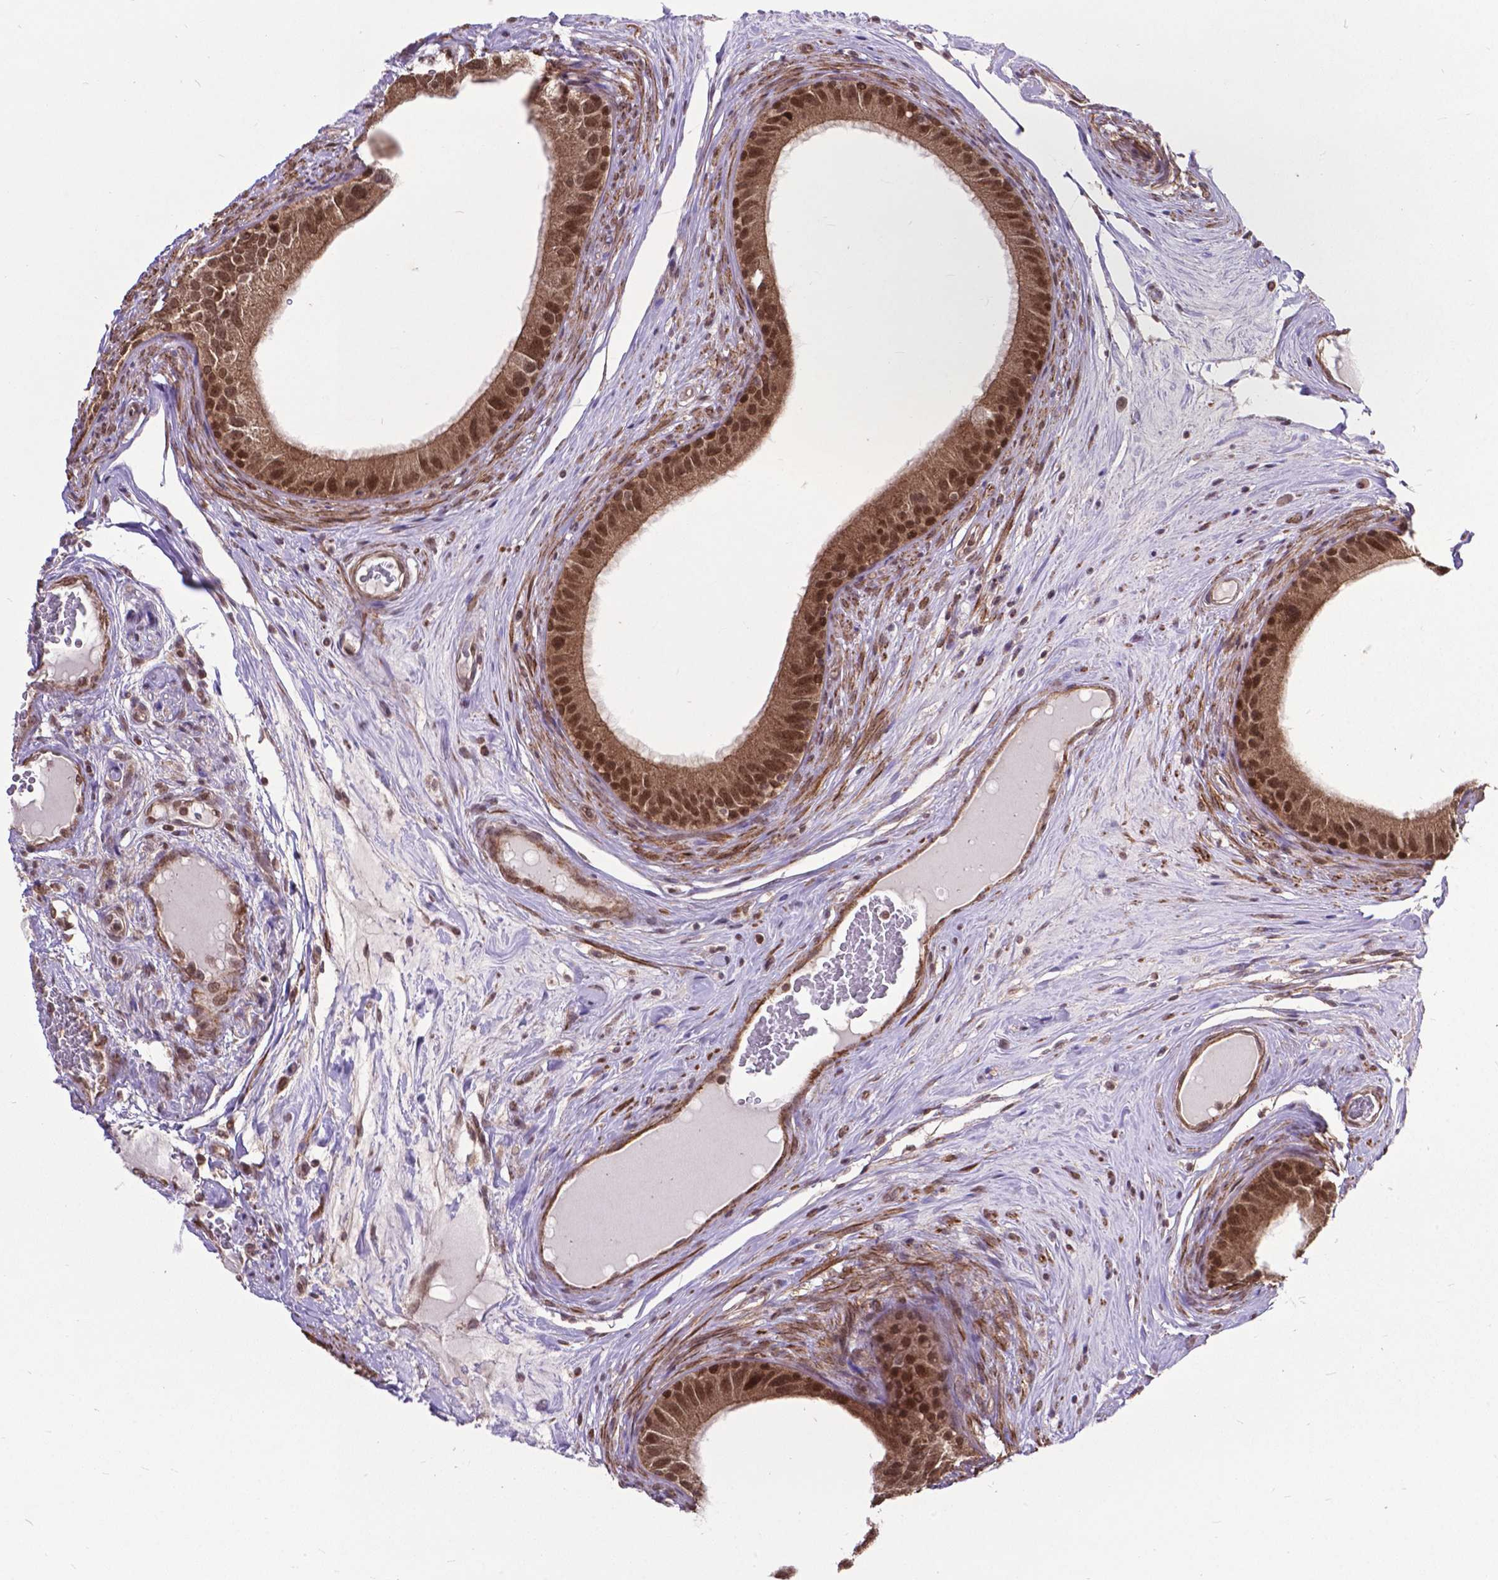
{"staining": {"intensity": "moderate", "quantity": ">75%", "location": "cytoplasmic/membranous,nuclear"}, "tissue": "epididymis", "cell_type": "Glandular cells", "image_type": "normal", "snomed": [{"axis": "morphology", "description": "Normal tissue, NOS"}, {"axis": "topography", "description": "Epididymis"}], "caption": "Protein expression analysis of benign human epididymis reveals moderate cytoplasmic/membranous,nuclear expression in about >75% of glandular cells. Using DAB (brown) and hematoxylin (blue) stains, captured at high magnification using brightfield microscopy.", "gene": "OTUB1", "patient": {"sex": "male", "age": 59}}